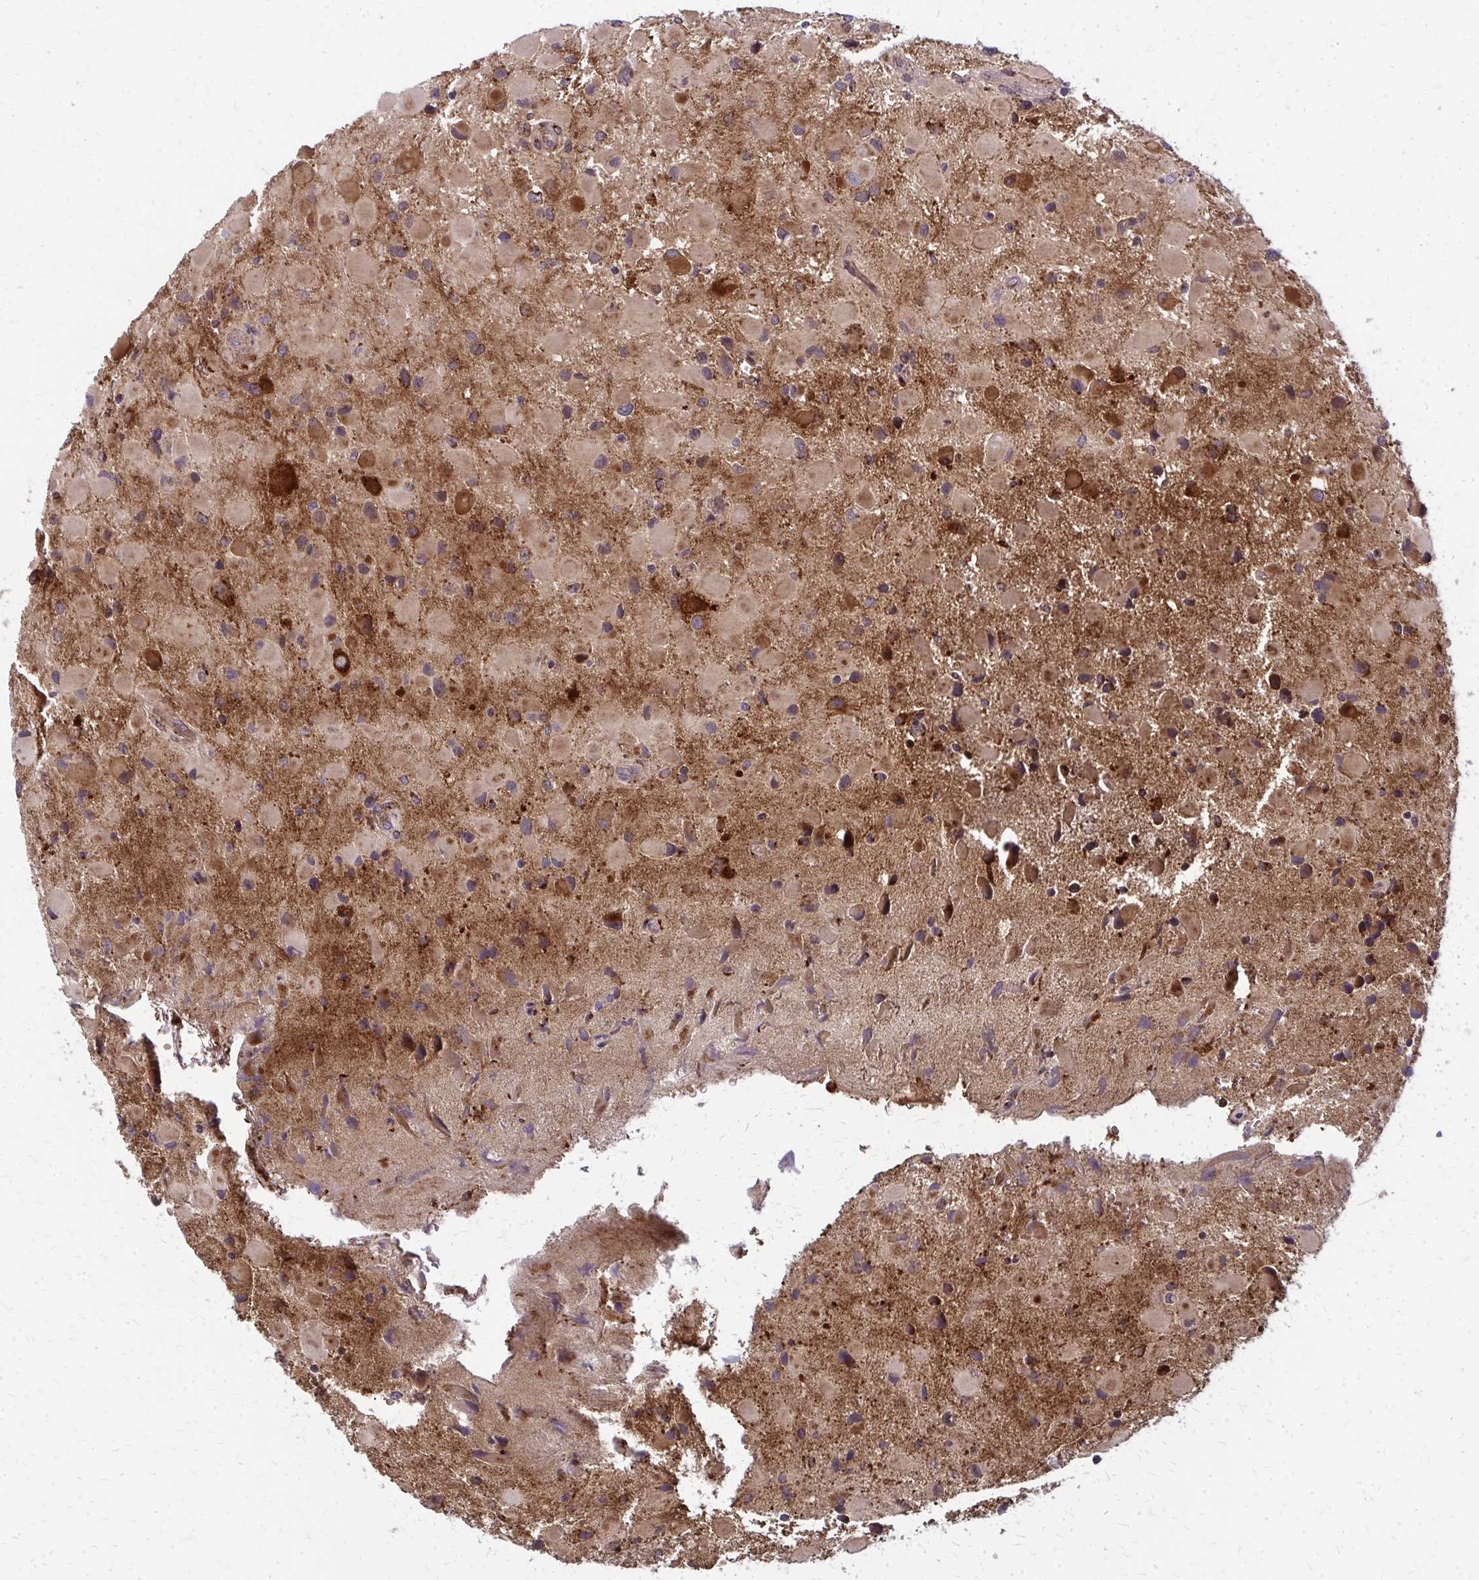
{"staining": {"intensity": "moderate", "quantity": ">75%", "location": "cytoplasmic/membranous"}, "tissue": "glioma", "cell_type": "Tumor cells", "image_type": "cancer", "snomed": [{"axis": "morphology", "description": "Glioma, malignant, Low grade"}, {"axis": "topography", "description": "Brain"}], "caption": "The histopathology image demonstrates staining of glioma, revealing moderate cytoplasmic/membranous protein staining (brown color) within tumor cells. The staining was performed using DAB, with brown indicating positive protein expression. Nuclei are stained blue with hematoxylin.", "gene": "MCCC1", "patient": {"sex": "female", "age": 32}}